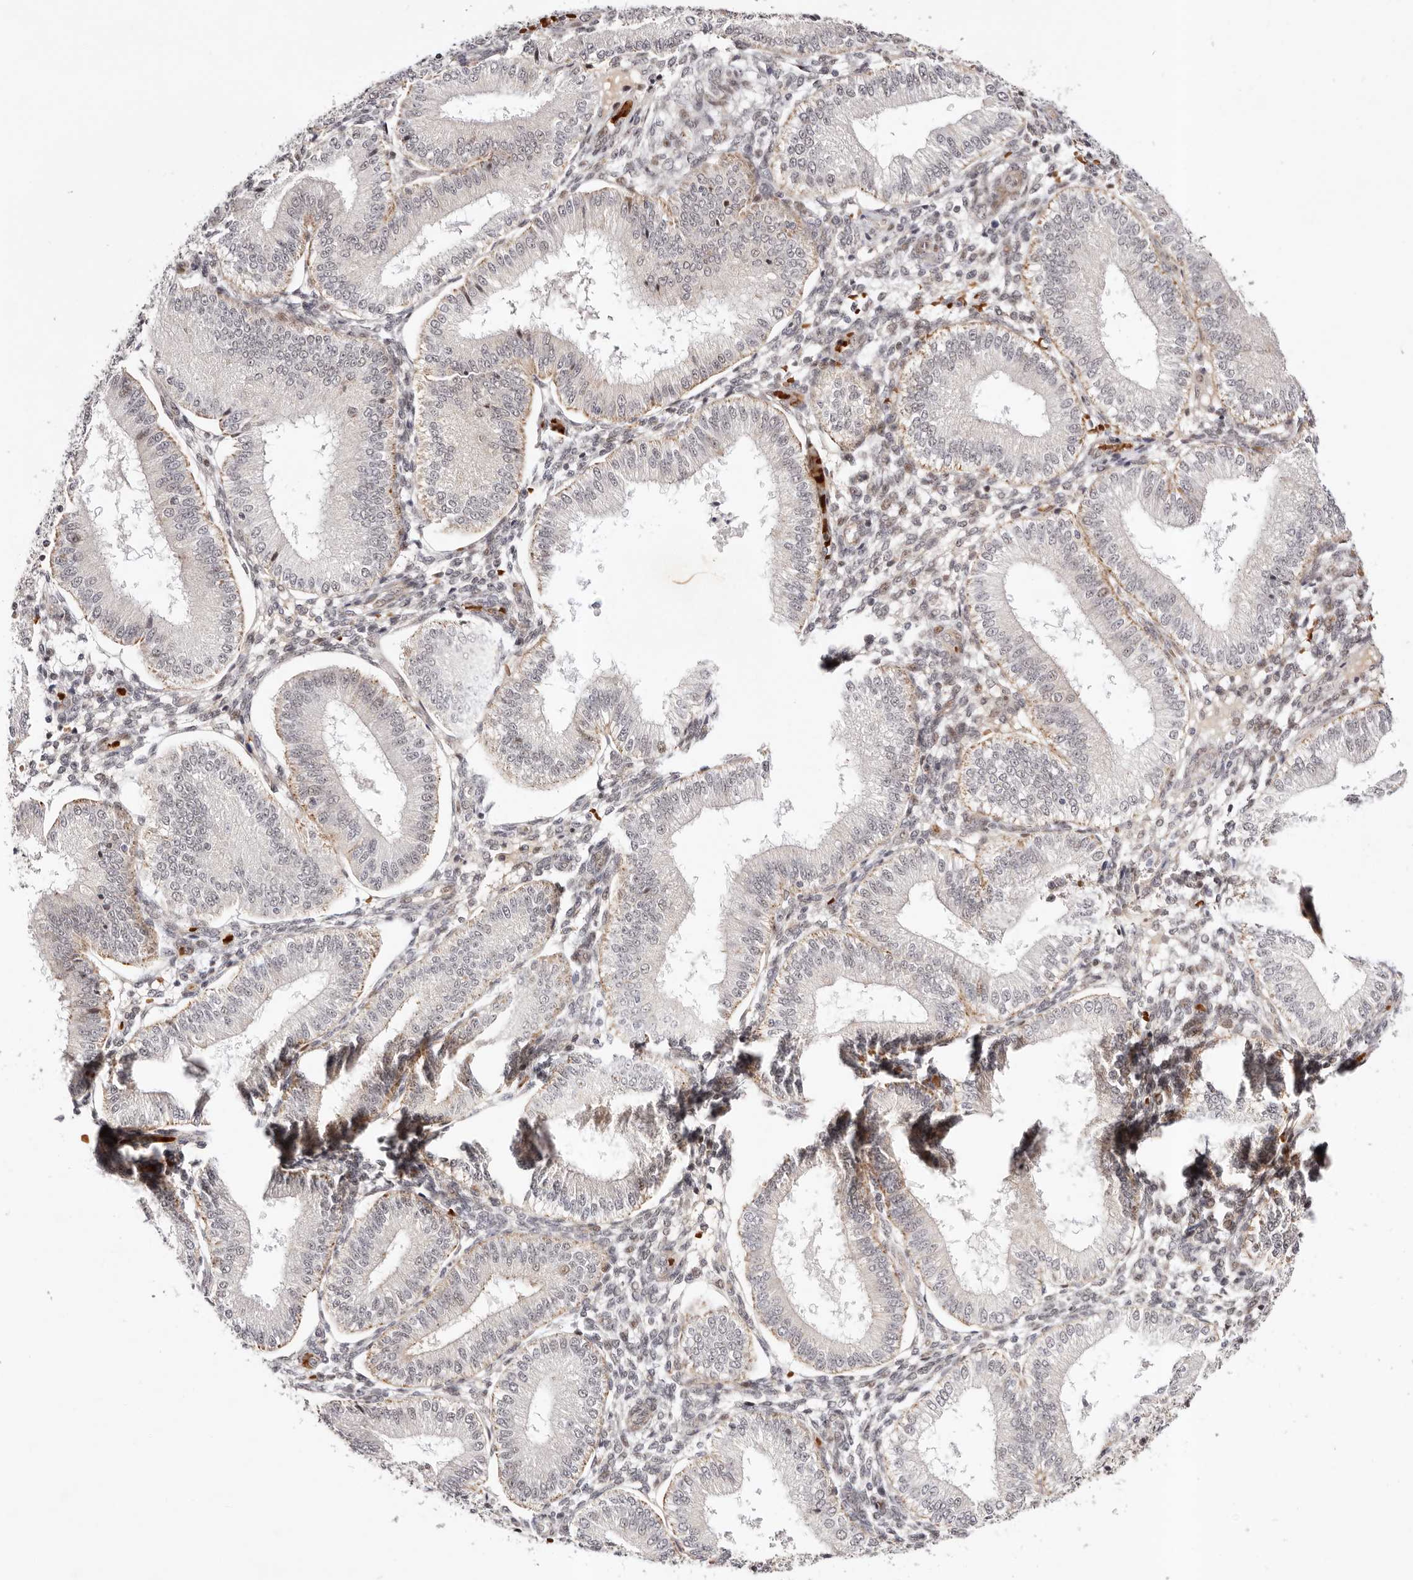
{"staining": {"intensity": "weak", "quantity": "25%-75%", "location": "nuclear"}, "tissue": "endometrium", "cell_type": "Cells in endometrial stroma", "image_type": "normal", "snomed": [{"axis": "morphology", "description": "Normal tissue, NOS"}, {"axis": "topography", "description": "Endometrium"}], "caption": "The immunohistochemical stain labels weak nuclear expression in cells in endometrial stroma of normal endometrium. The protein is stained brown, and the nuclei are stained in blue (DAB (3,3'-diaminobenzidine) IHC with brightfield microscopy, high magnification).", "gene": "WRN", "patient": {"sex": "female", "age": 39}}